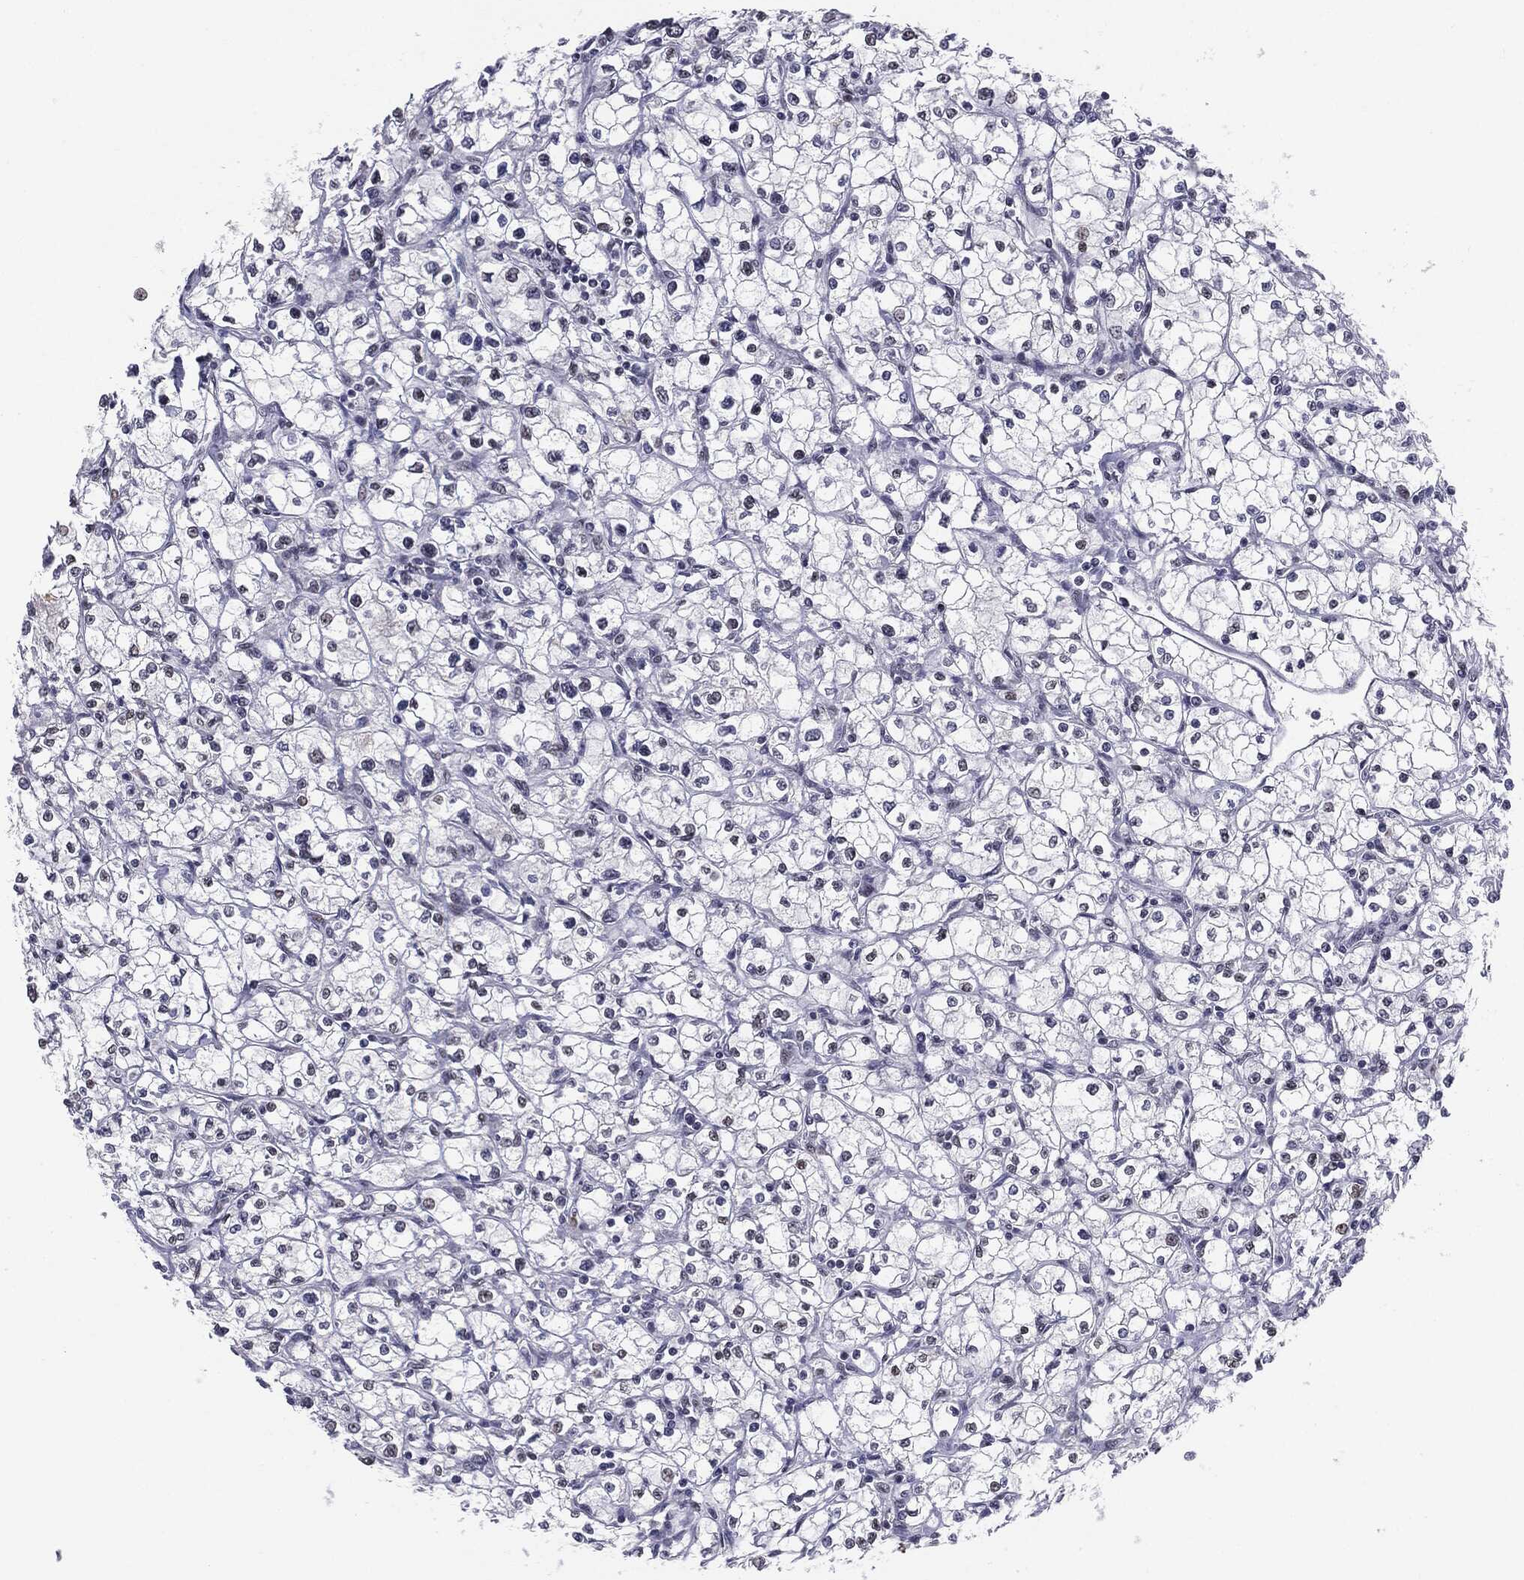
{"staining": {"intensity": "negative", "quantity": "none", "location": "none"}, "tissue": "renal cancer", "cell_type": "Tumor cells", "image_type": "cancer", "snomed": [{"axis": "morphology", "description": "Adenocarcinoma, NOS"}, {"axis": "topography", "description": "Kidney"}], "caption": "Immunohistochemistry of human renal cancer reveals no expression in tumor cells.", "gene": "MDC1", "patient": {"sex": "male", "age": 67}}